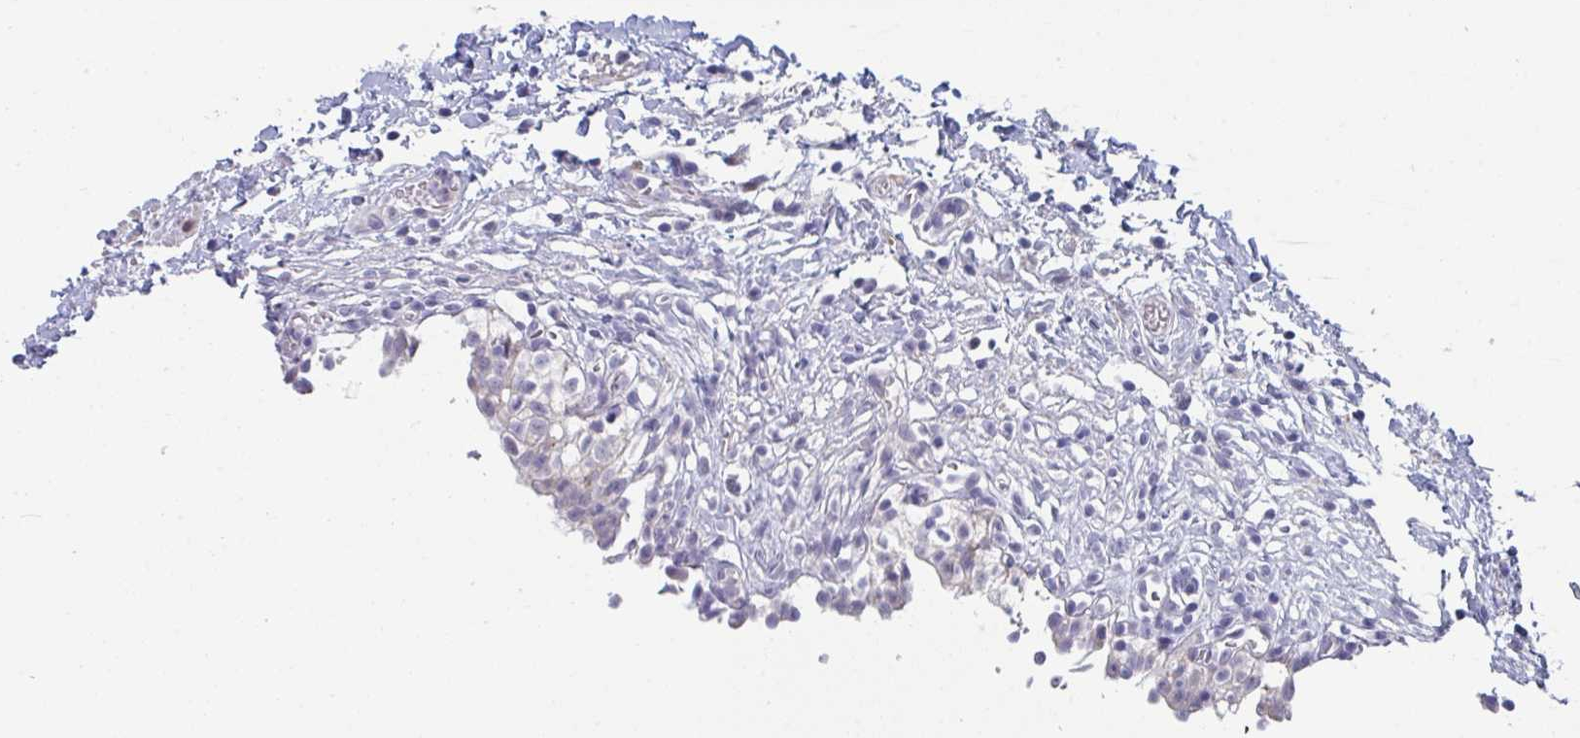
{"staining": {"intensity": "moderate", "quantity": "25%-75%", "location": "cytoplasmic/membranous,nuclear"}, "tissue": "urinary bladder", "cell_type": "Urothelial cells", "image_type": "normal", "snomed": [{"axis": "morphology", "description": "Normal tissue, NOS"}, {"axis": "topography", "description": "Urinary bladder"}, {"axis": "topography", "description": "Peripheral nerve tissue"}], "caption": "Immunohistochemical staining of unremarkable human urinary bladder exhibits medium levels of moderate cytoplasmic/membranous,nuclear positivity in approximately 25%-75% of urothelial cells. Nuclei are stained in blue.", "gene": "CENPT", "patient": {"sex": "male", "age": 55}}